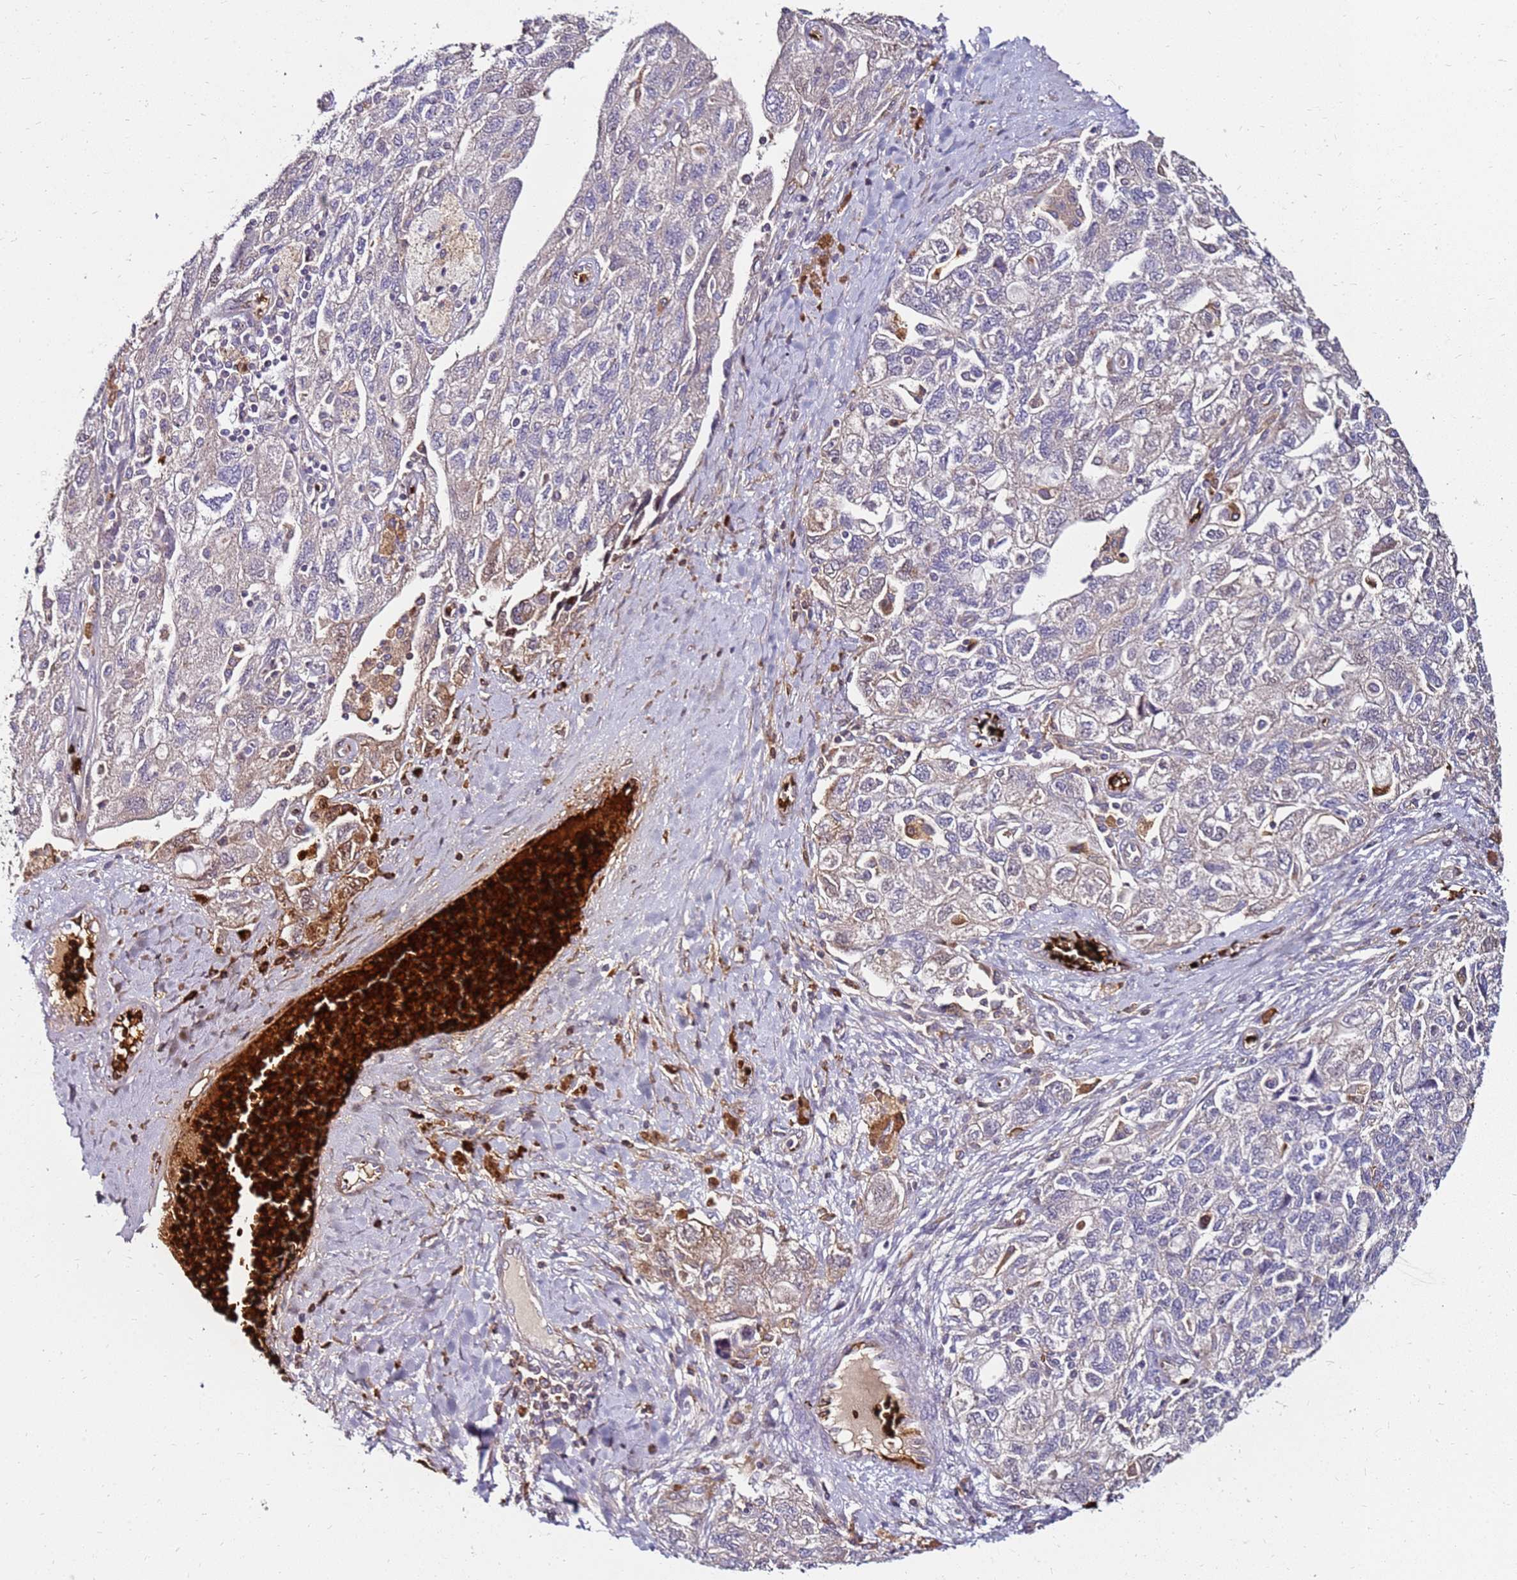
{"staining": {"intensity": "negative", "quantity": "none", "location": "none"}, "tissue": "ovarian cancer", "cell_type": "Tumor cells", "image_type": "cancer", "snomed": [{"axis": "morphology", "description": "Carcinoma, NOS"}, {"axis": "morphology", "description": "Cystadenocarcinoma, serous, NOS"}, {"axis": "topography", "description": "Ovary"}], "caption": "A photomicrograph of carcinoma (ovarian) stained for a protein exhibits no brown staining in tumor cells. (DAB immunohistochemistry (IHC) with hematoxylin counter stain).", "gene": "RNF11", "patient": {"sex": "female", "age": 69}}